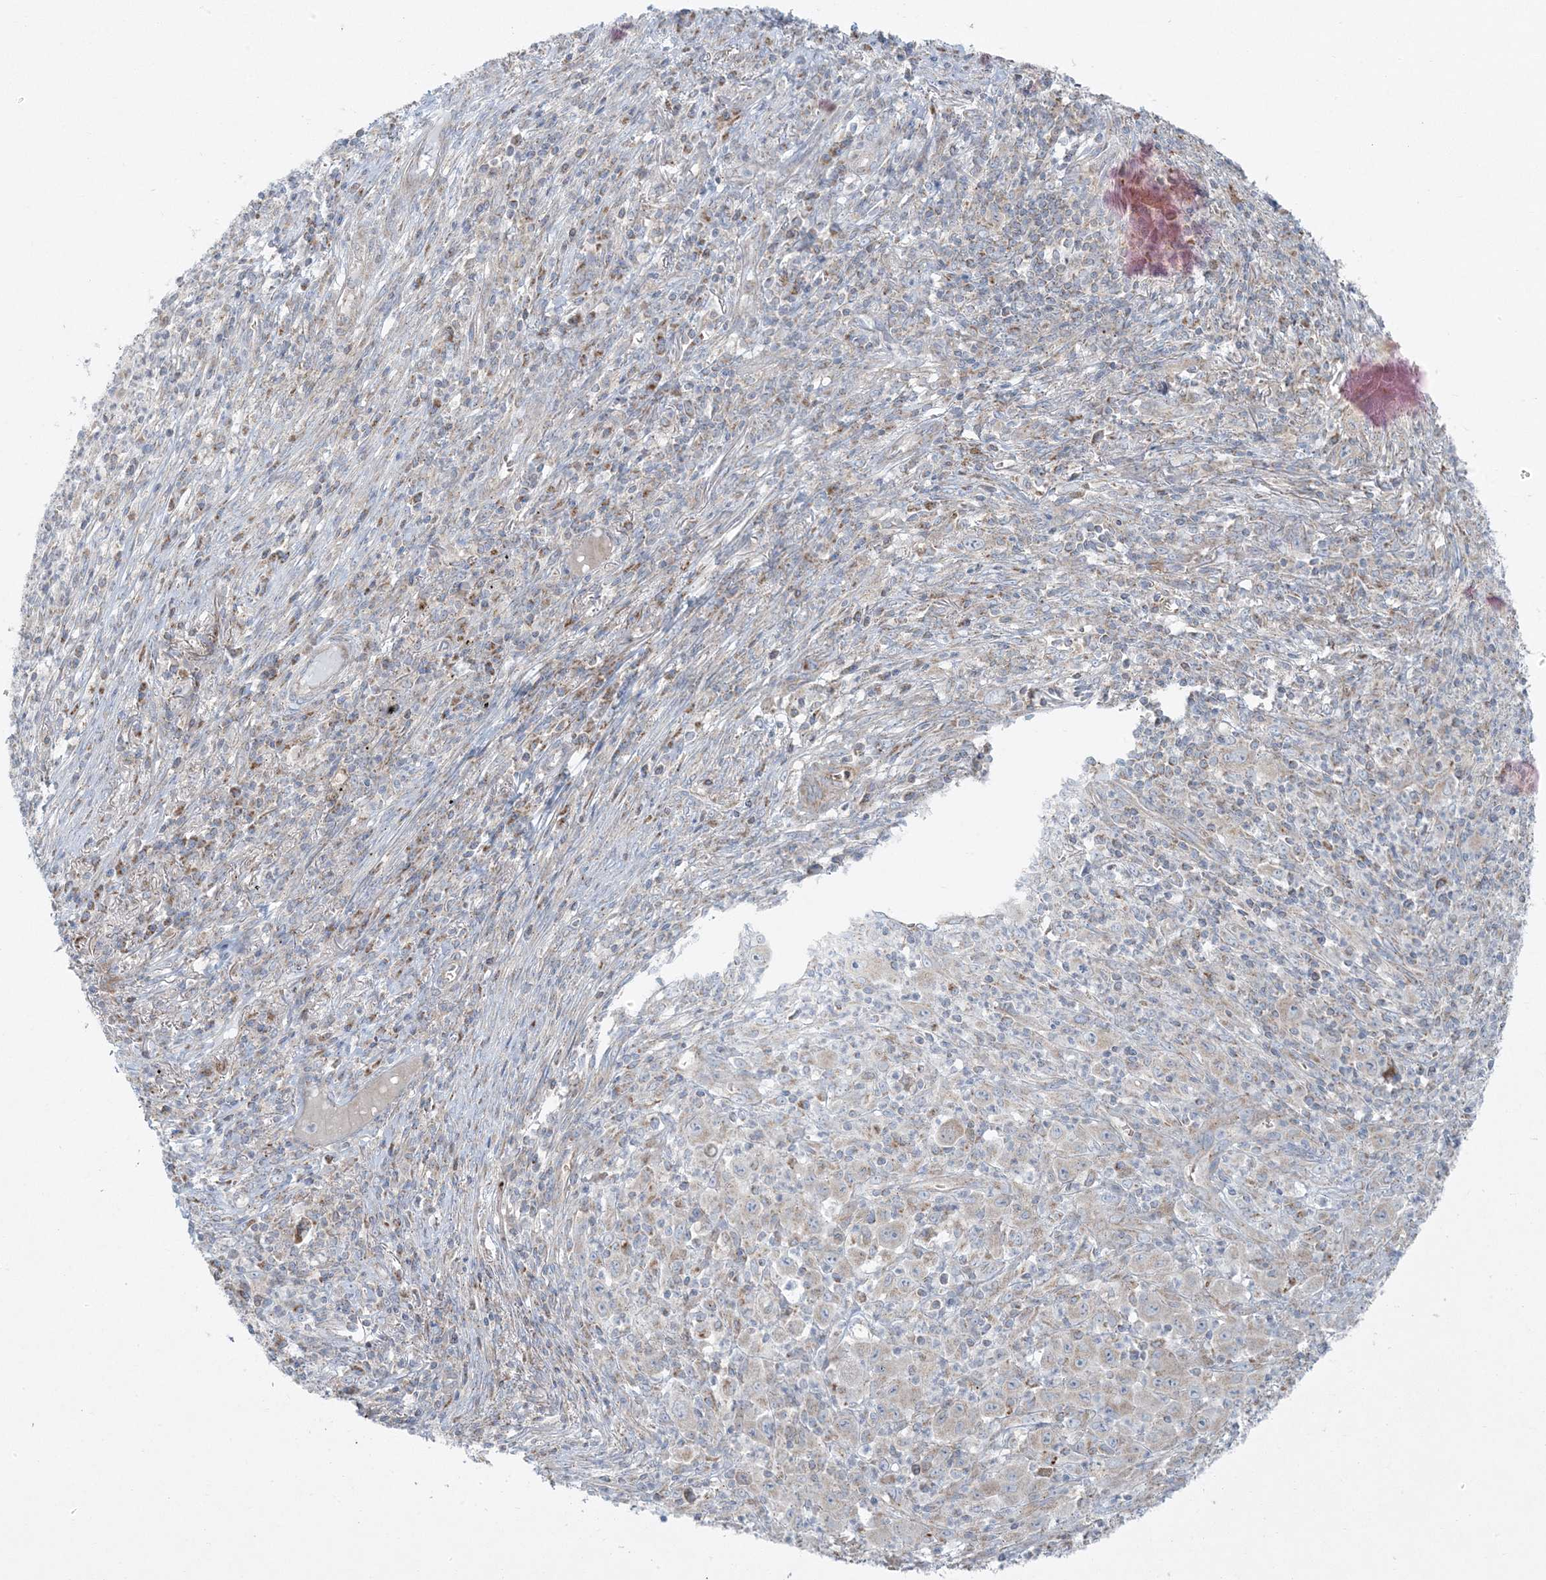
{"staining": {"intensity": "negative", "quantity": "none", "location": "none"}, "tissue": "melanoma", "cell_type": "Tumor cells", "image_type": "cancer", "snomed": [{"axis": "morphology", "description": "Malignant melanoma, Metastatic site"}, {"axis": "topography", "description": "Skin"}], "caption": "Tumor cells are negative for brown protein staining in melanoma. (Stains: DAB (3,3'-diaminobenzidine) immunohistochemistry (IHC) with hematoxylin counter stain, Microscopy: brightfield microscopy at high magnification).", "gene": "PIK3R4", "patient": {"sex": "female", "age": 56}}